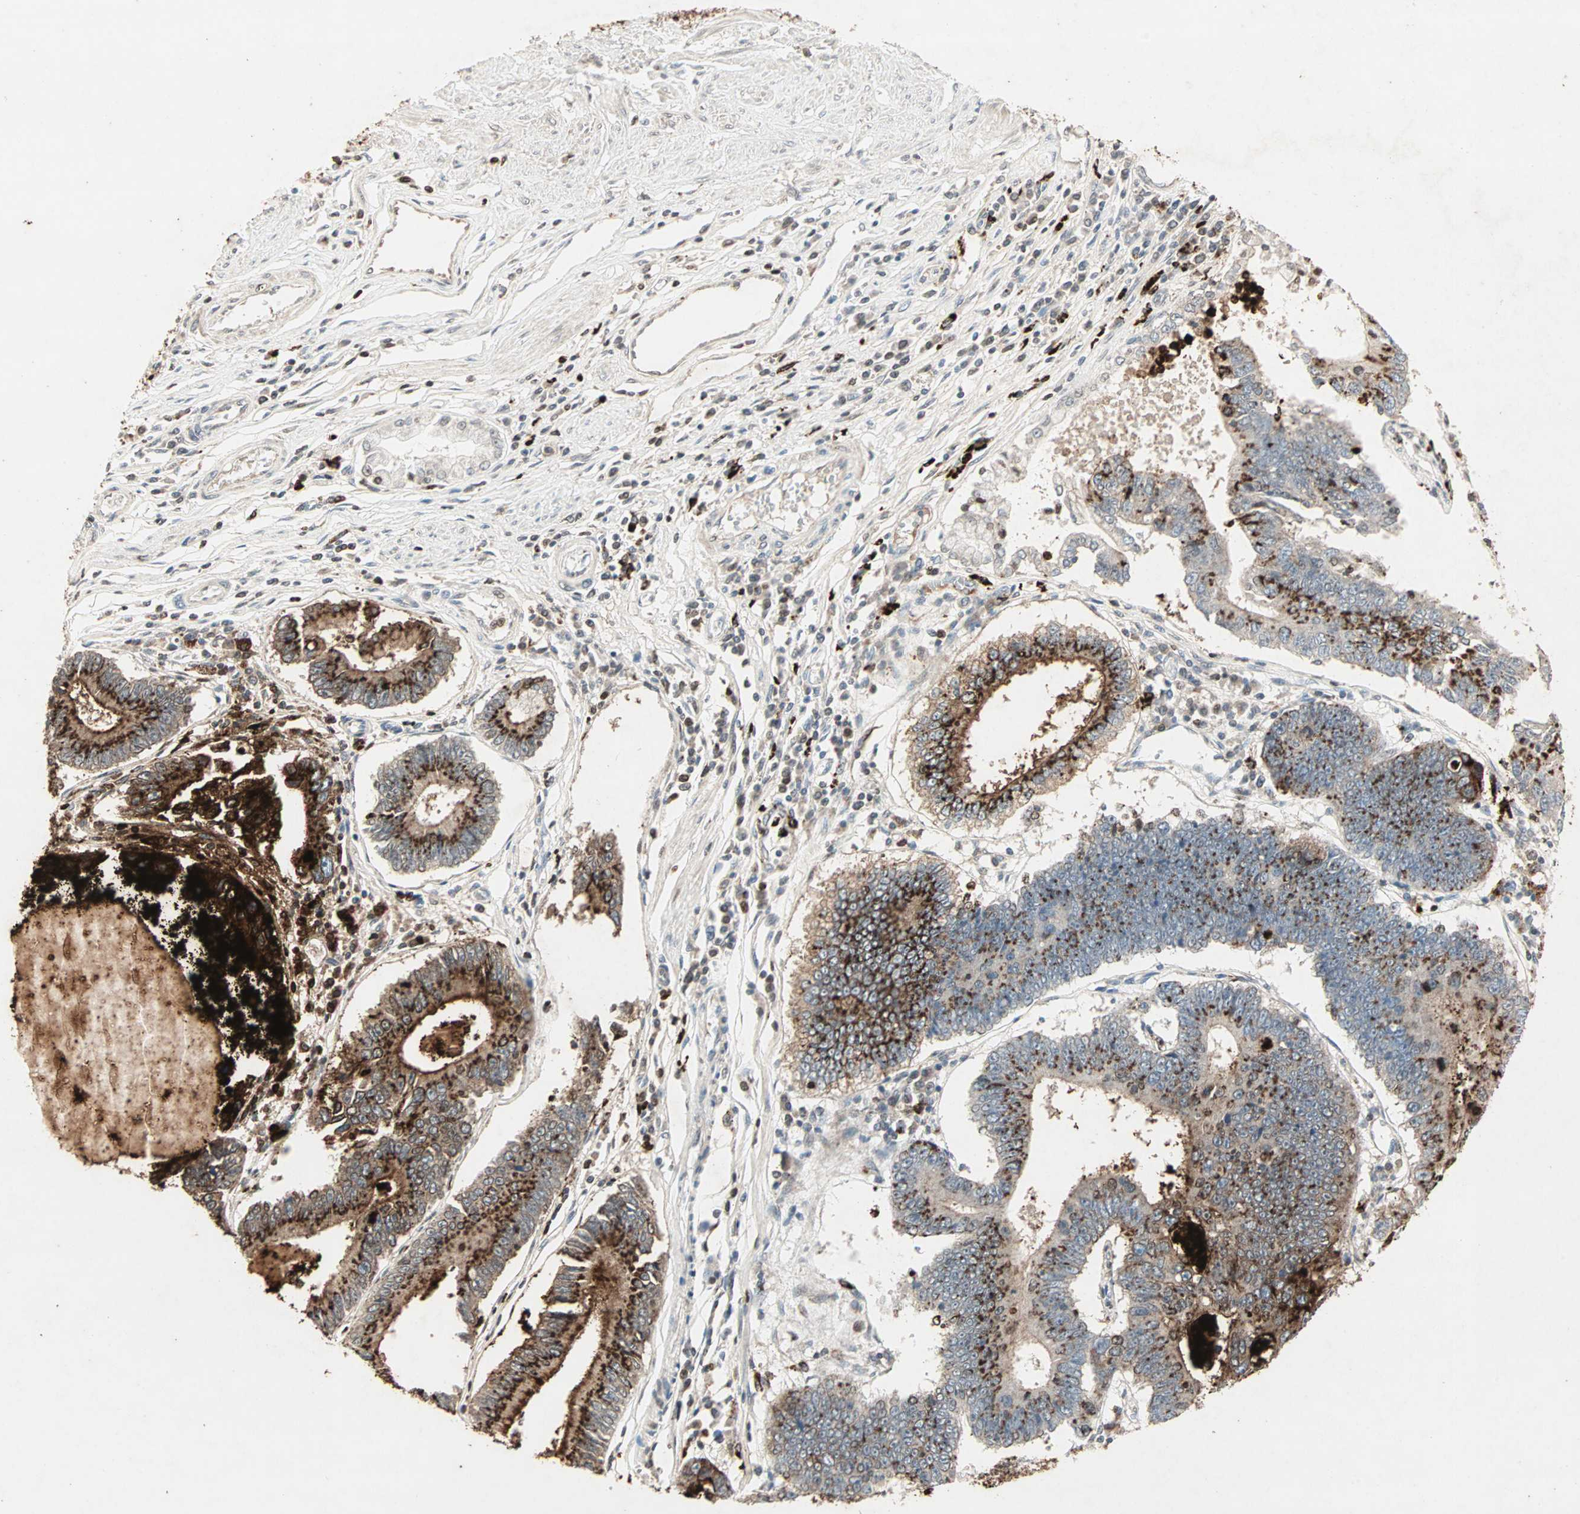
{"staining": {"intensity": "strong", "quantity": ">75%", "location": "cytoplasmic/membranous"}, "tissue": "stomach cancer", "cell_type": "Tumor cells", "image_type": "cancer", "snomed": [{"axis": "morphology", "description": "Adenocarcinoma, NOS"}, {"axis": "topography", "description": "Stomach"}], "caption": "Immunohistochemical staining of stomach cancer demonstrates high levels of strong cytoplasmic/membranous protein positivity in approximately >75% of tumor cells.", "gene": "CEACAM6", "patient": {"sex": "male", "age": 59}}